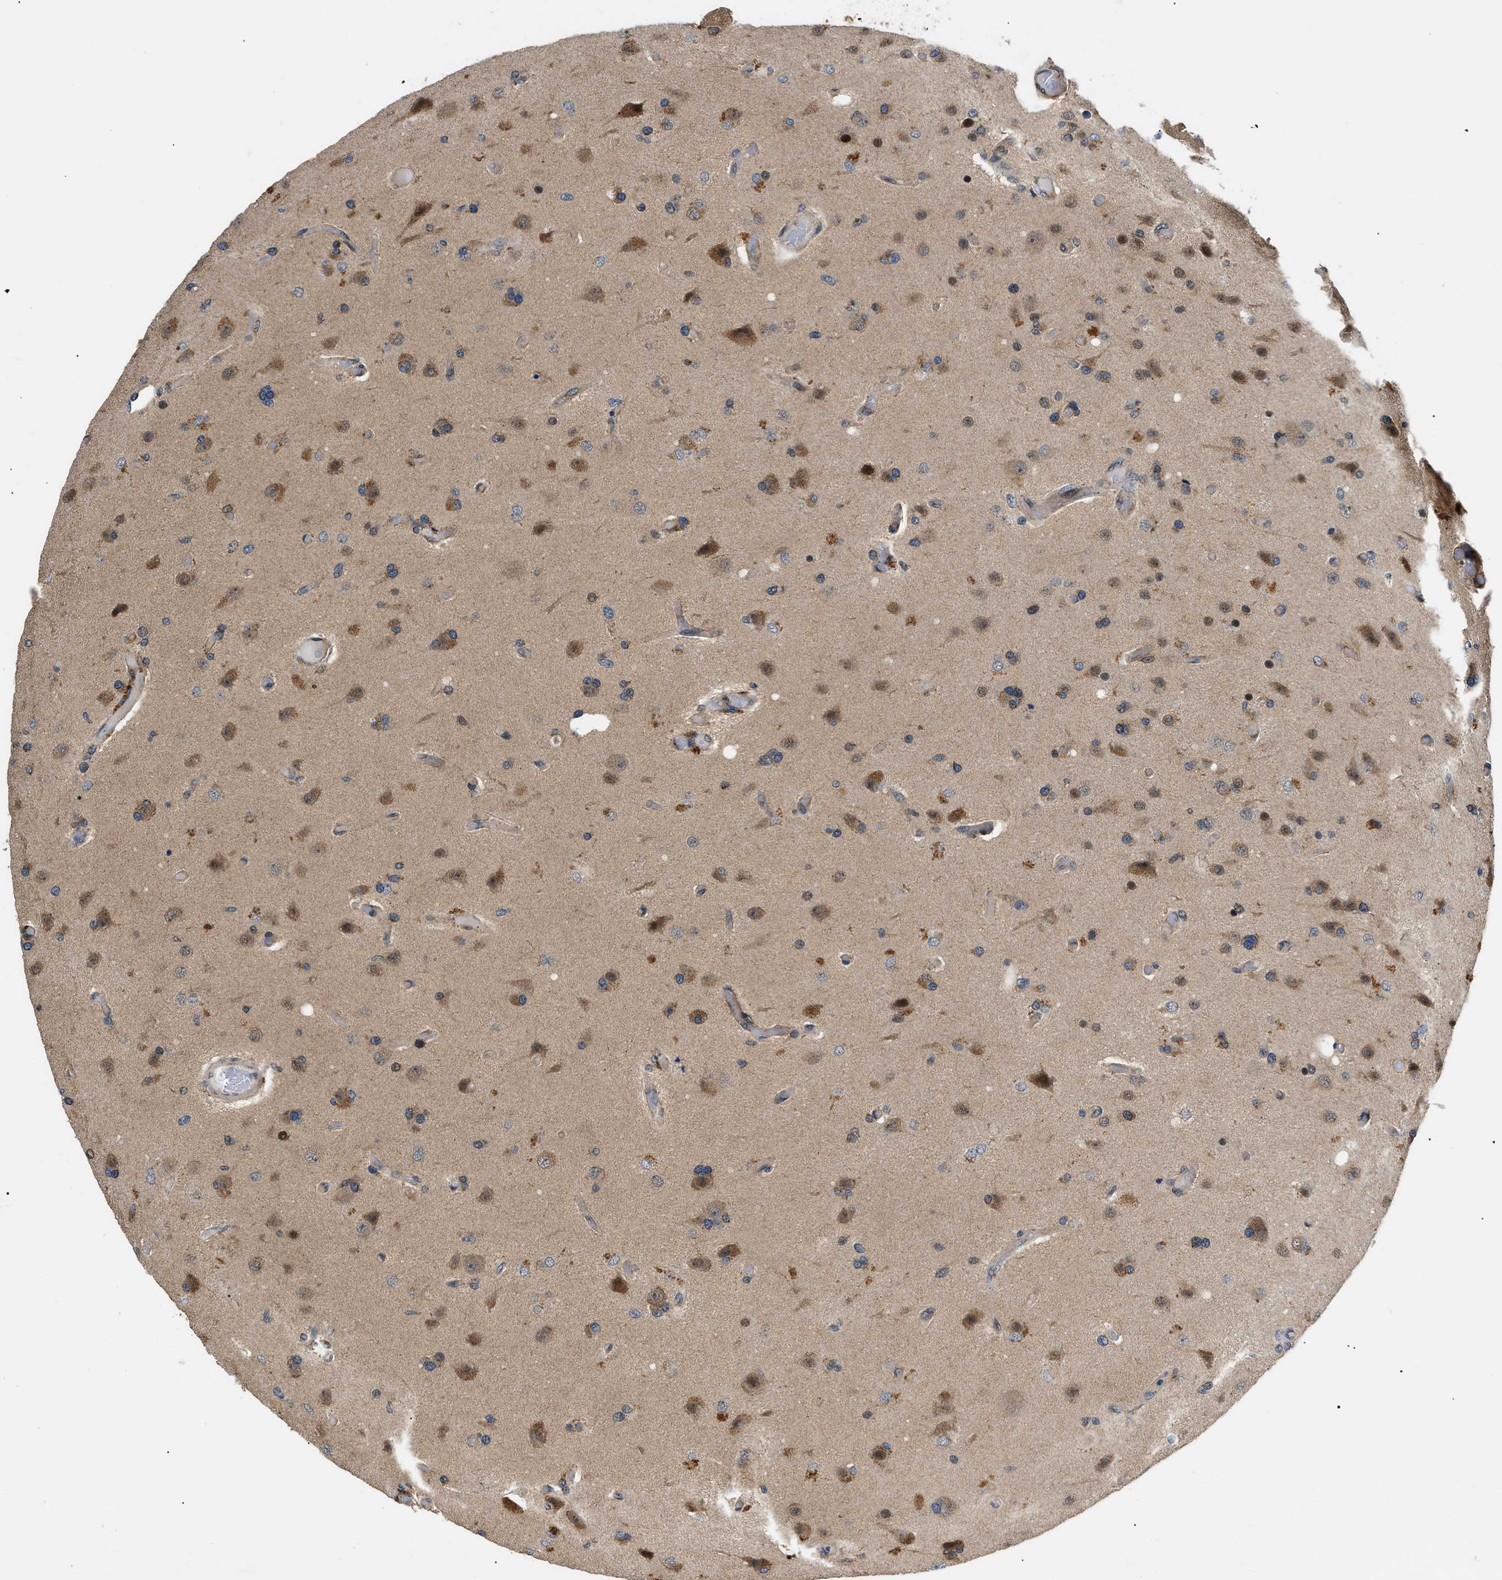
{"staining": {"intensity": "moderate", "quantity": "25%-75%", "location": "cytoplasmic/membranous"}, "tissue": "glioma", "cell_type": "Tumor cells", "image_type": "cancer", "snomed": [{"axis": "morphology", "description": "Normal tissue, NOS"}, {"axis": "morphology", "description": "Glioma, malignant, High grade"}, {"axis": "topography", "description": "Cerebral cortex"}], "caption": "IHC (DAB) staining of glioma displays moderate cytoplasmic/membranous protein positivity in about 25%-75% of tumor cells.", "gene": "ZBTB11", "patient": {"sex": "male", "age": 77}}